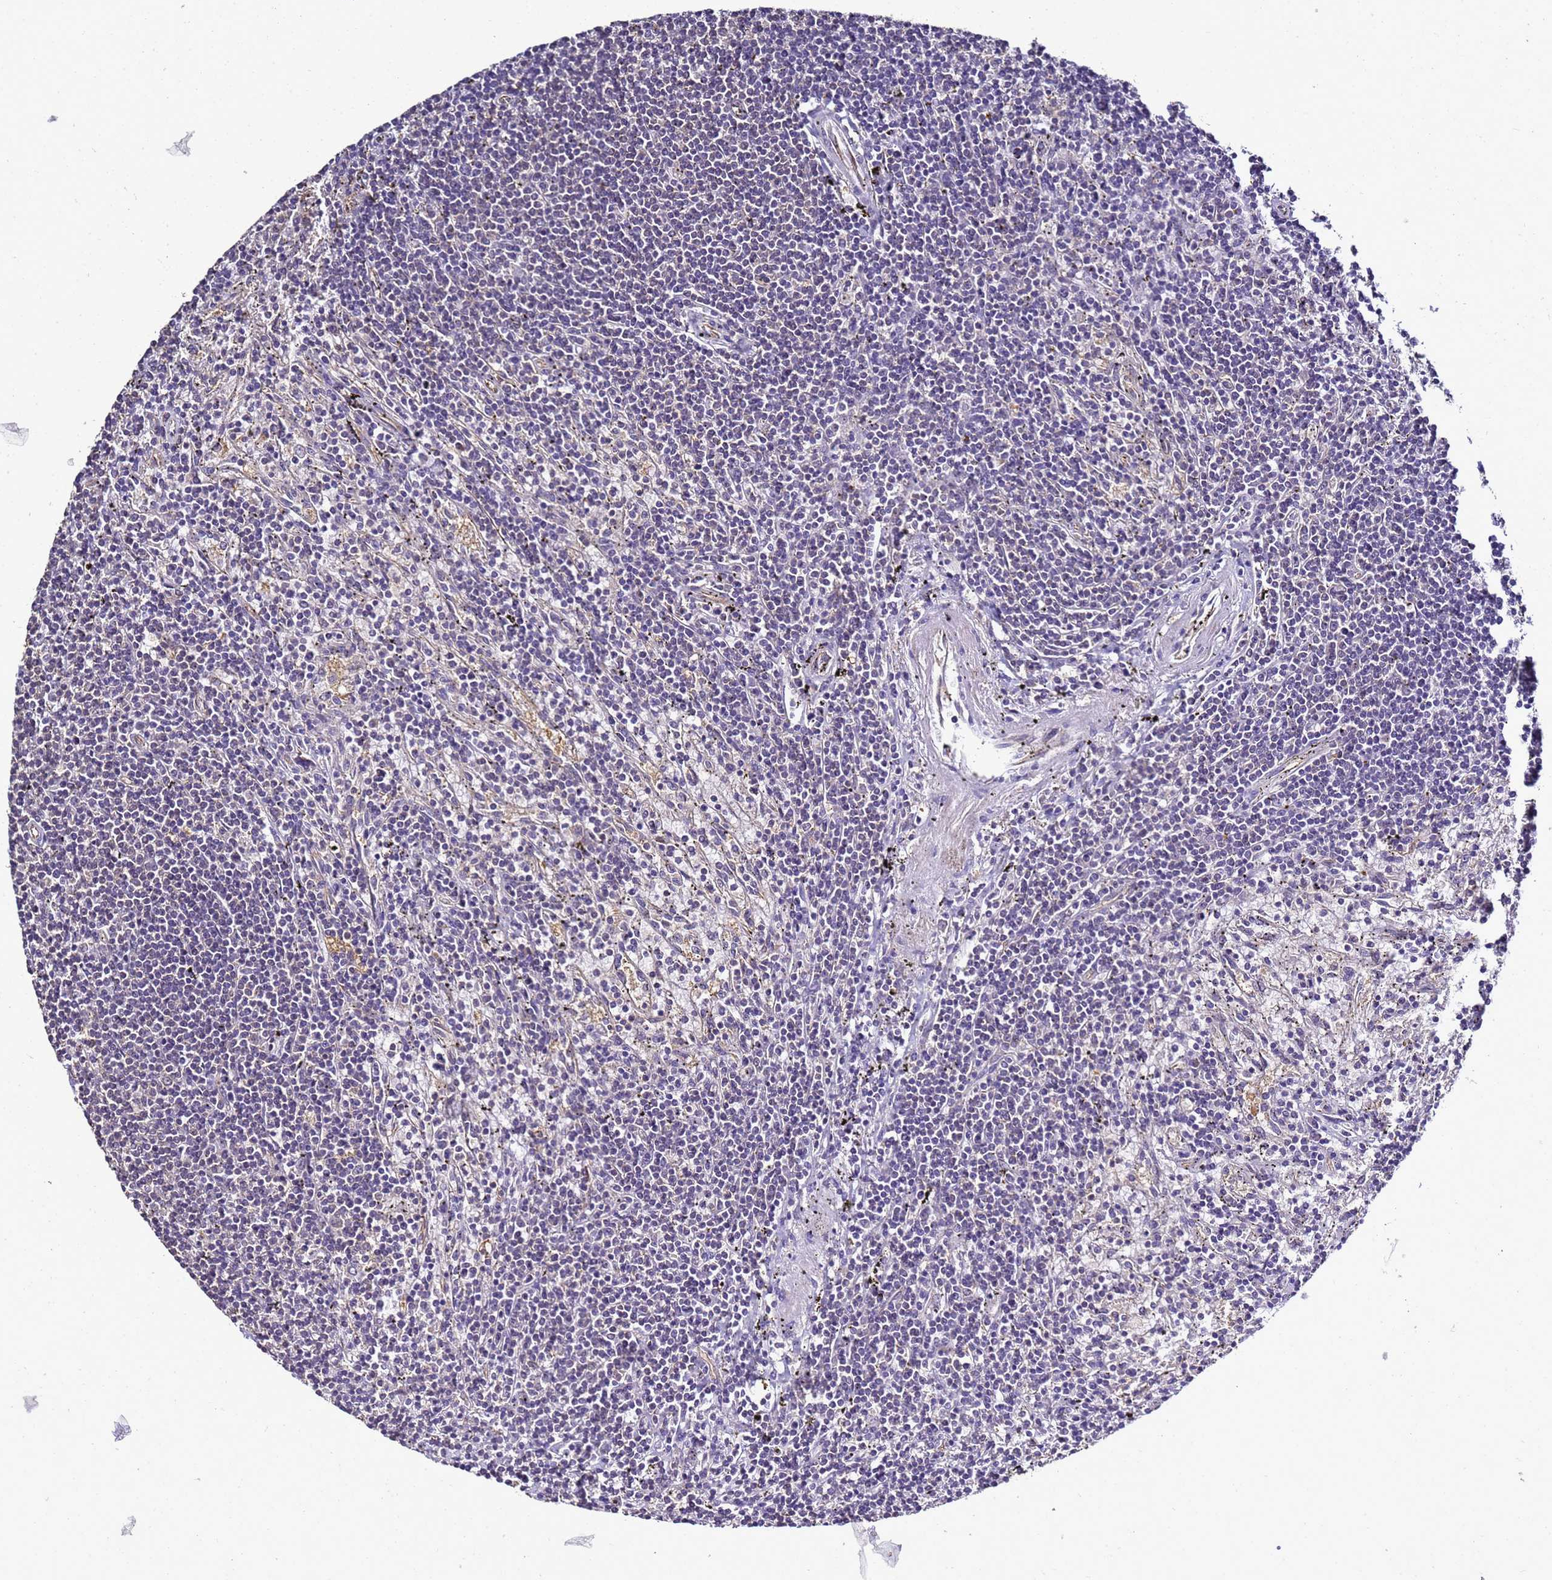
{"staining": {"intensity": "negative", "quantity": "none", "location": "none"}, "tissue": "lymphoma", "cell_type": "Tumor cells", "image_type": "cancer", "snomed": [{"axis": "morphology", "description": "Malignant lymphoma, non-Hodgkin's type, Low grade"}, {"axis": "topography", "description": "Spleen"}], "caption": "The photomicrograph displays no staining of tumor cells in lymphoma. The staining is performed using DAB brown chromogen with nuclei counter-stained in using hematoxylin.", "gene": "ENOPH1", "patient": {"sex": "male", "age": 76}}